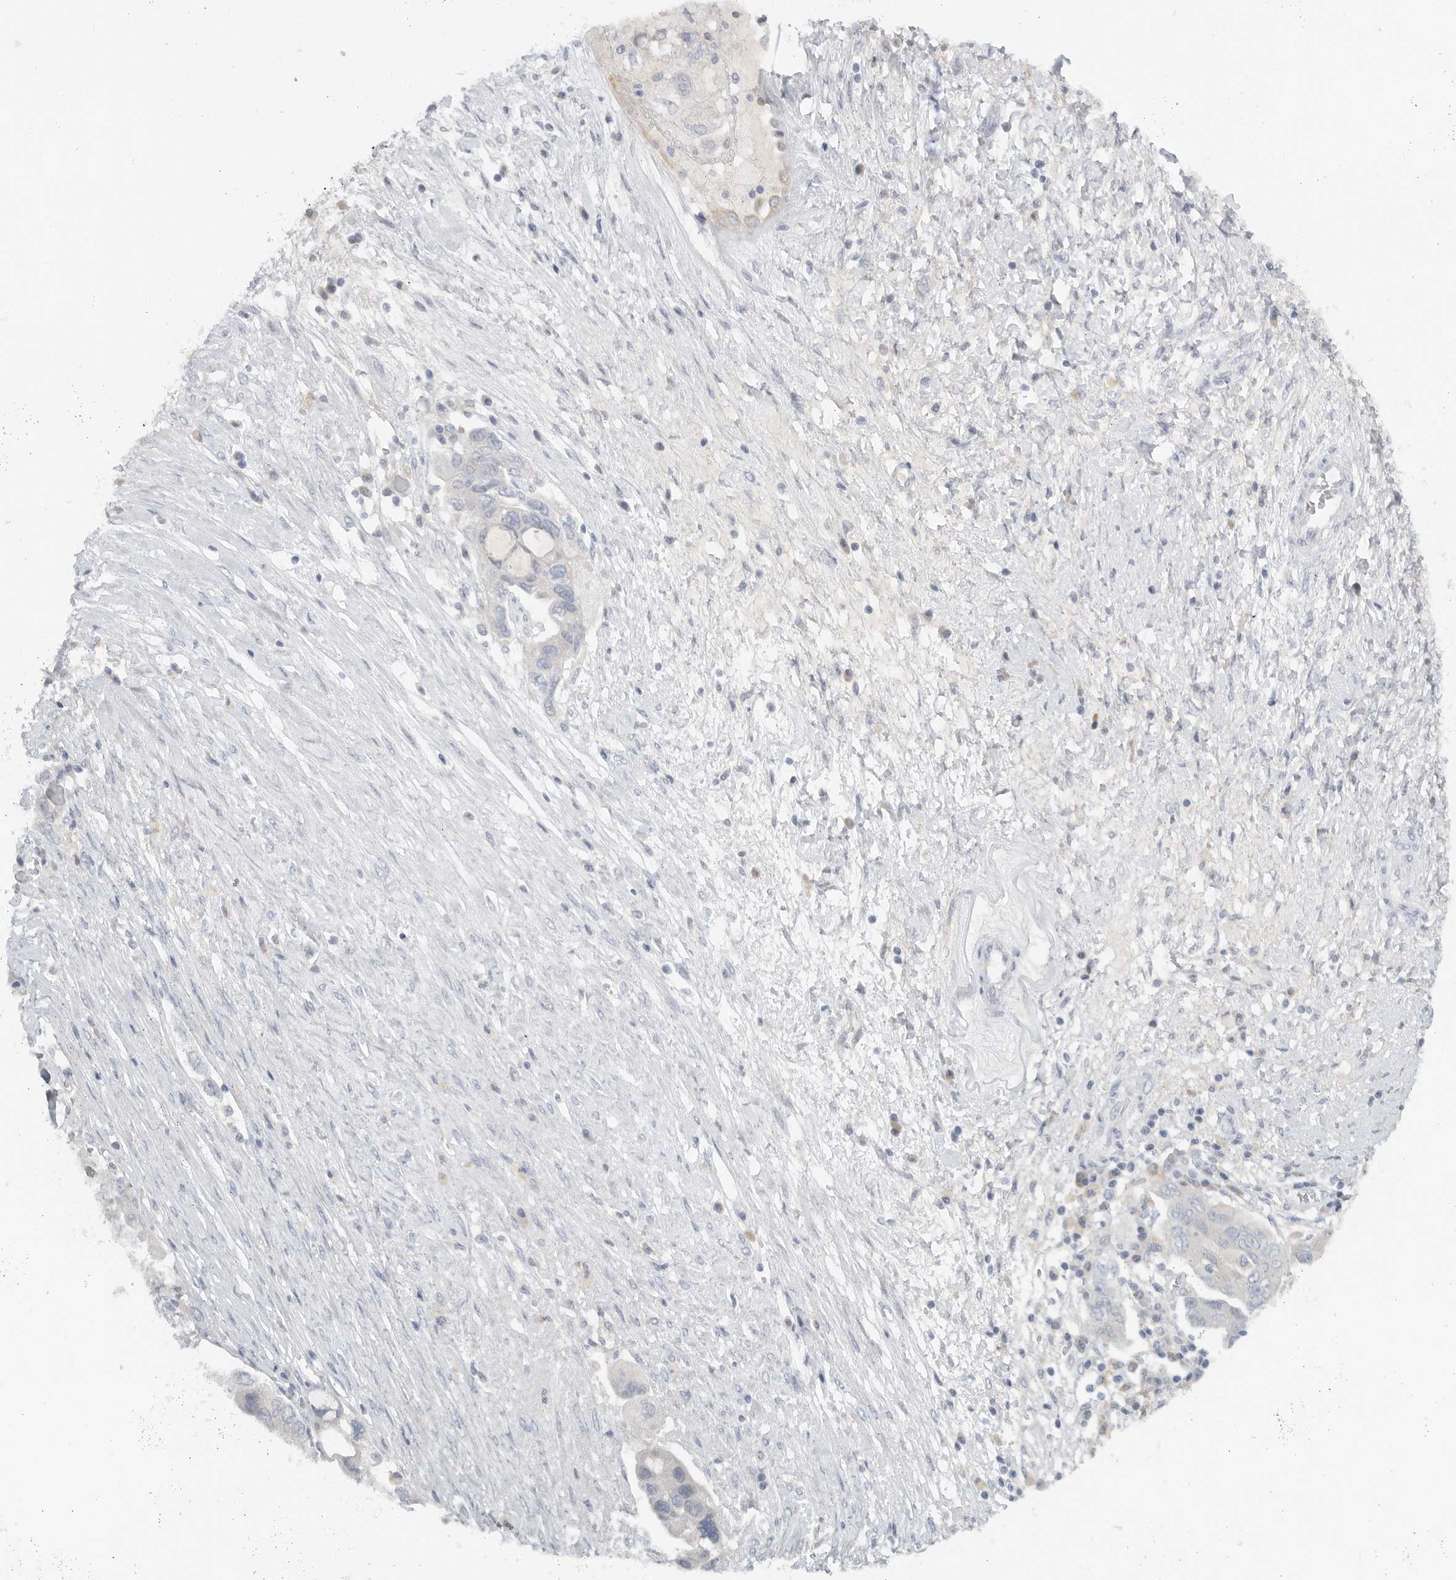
{"staining": {"intensity": "negative", "quantity": "none", "location": "none"}, "tissue": "ovarian cancer", "cell_type": "Tumor cells", "image_type": "cancer", "snomed": [{"axis": "morphology", "description": "Carcinoma, NOS"}, {"axis": "morphology", "description": "Cystadenocarcinoma, serous, NOS"}, {"axis": "topography", "description": "Ovary"}], "caption": "This is an immunohistochemistry photomicrograph of ovarian carcinoma. There is no positivity in tumor cells.", "gene": "PAM", "patient": {"sex": "female", "age": 69}}